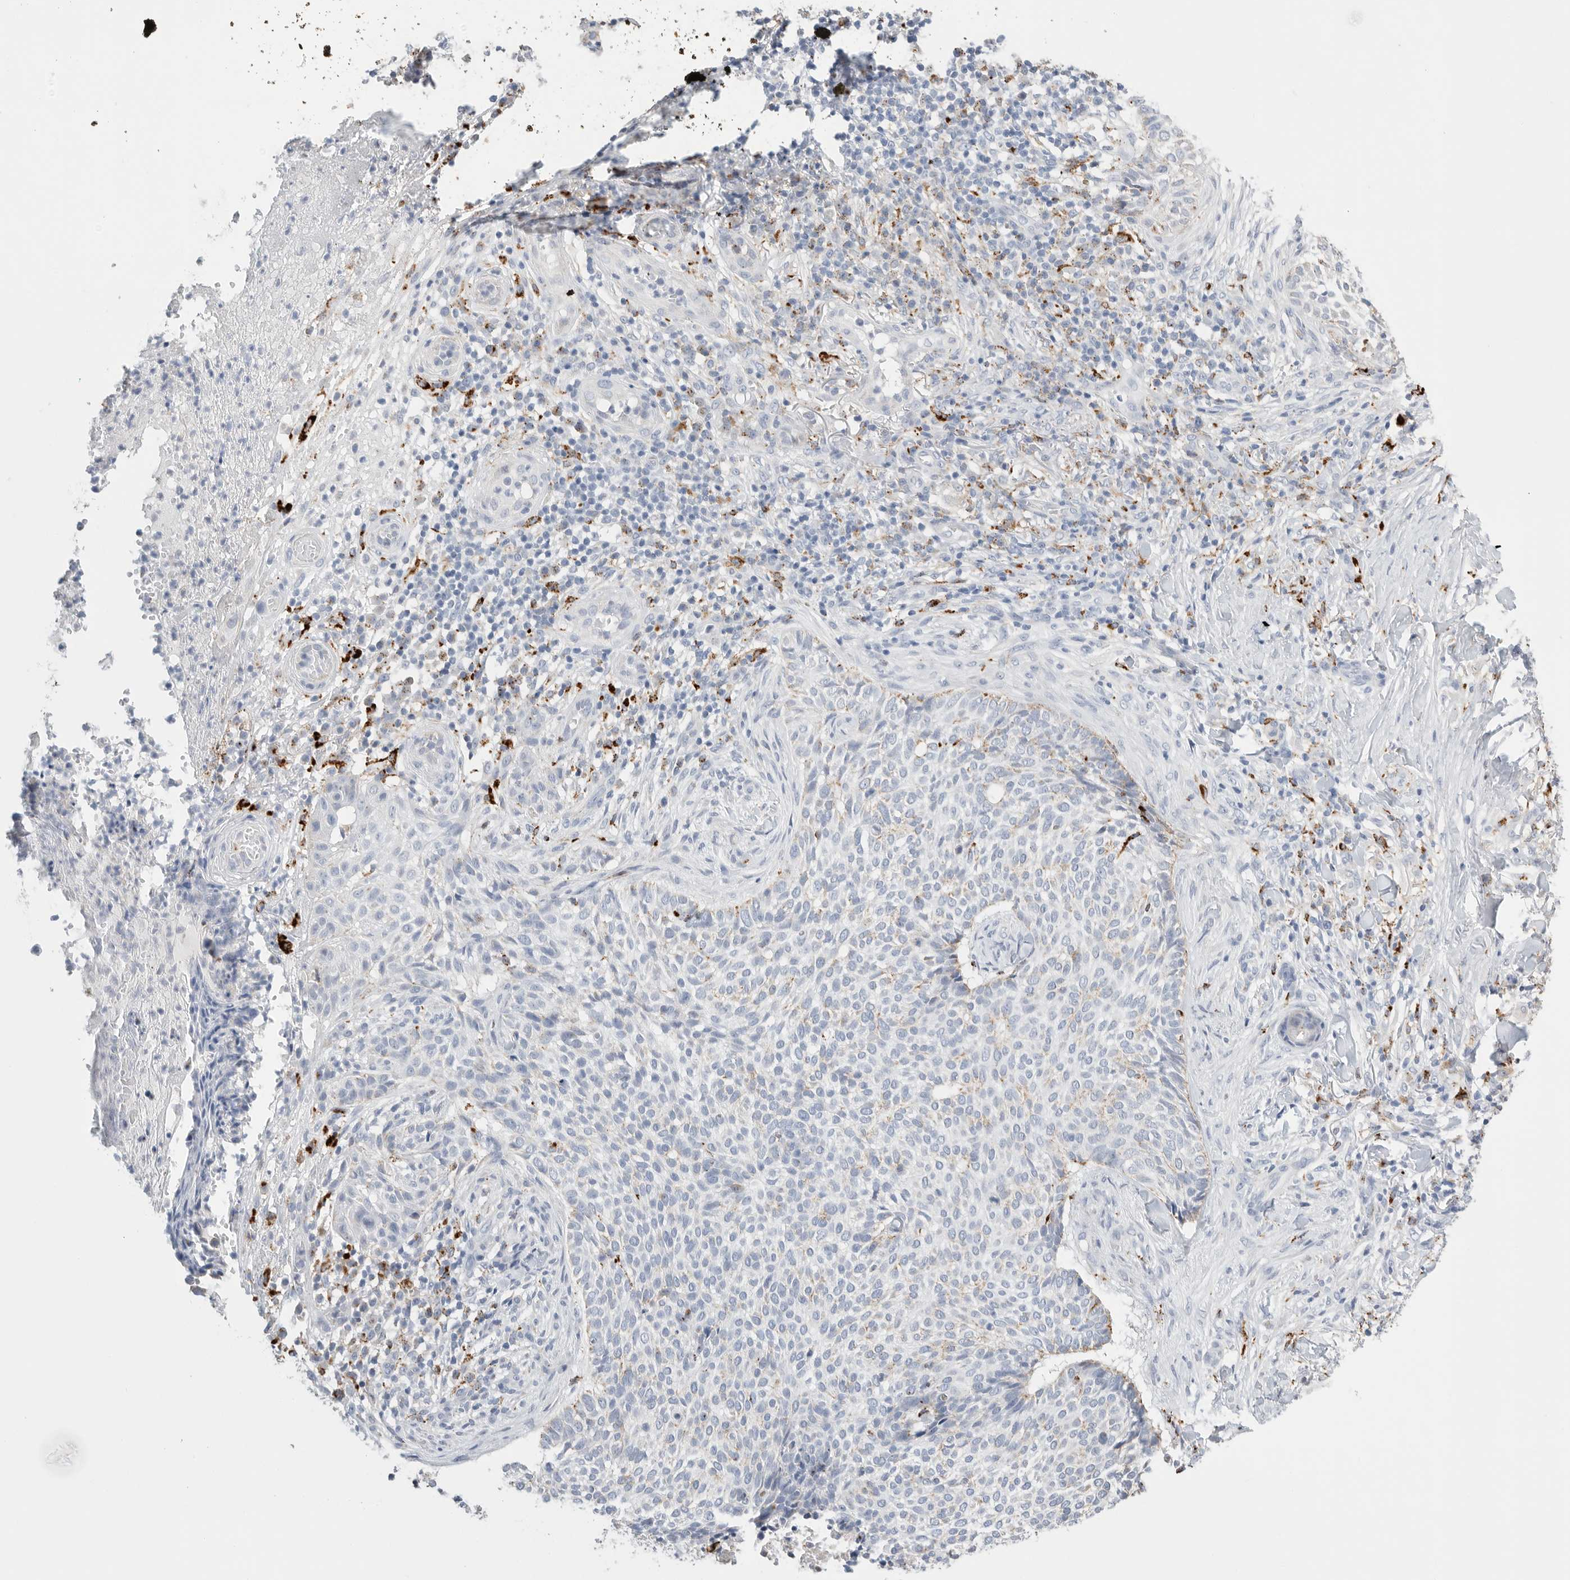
{"staining": {"intensity": "weak", "quantity": "<25%", "location": "cytoplasmic/membranous"}, "tissue": "skin cancer", "cell_type": "Tumor cells", "image_type": "cancer", "snomed": [{"axis": "morphology", "description": "Normal tissue, NOS"}, {"axis": "morphology", "description": "Basal cell carcinoma"}, {"axis": "topography", "description": "Skin"}], "caption": "IHC of skin cancer (basal cell carcinoma) reveals no positivity in tumor cells. The staining was performed using DAB to visualize the protein expression in brown, while the nuclei were stained in blue with hematoxylin (Magnification: 20x).", "gene": "GGH", "patient": {"sex": "male", "age": 67}}